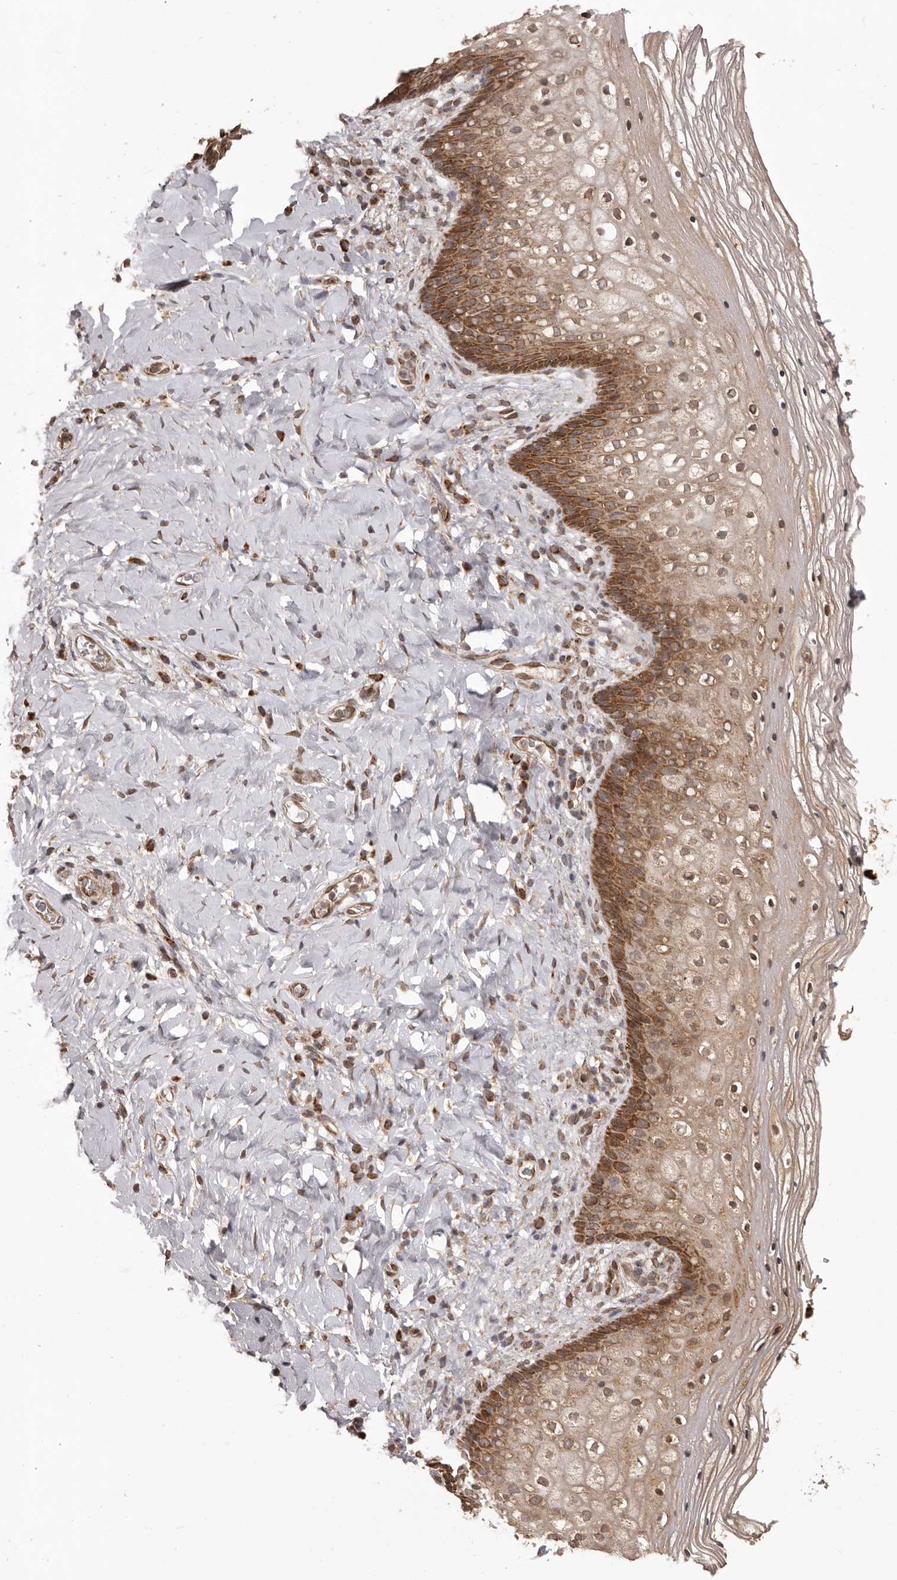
{"staining": {"intensity": "strong", "quantity": ">75%", "location": "cytoplasmic/membranous"}, "tissue": "vagina", "cell_type": "Squamous epithelial cells", "image_type": "normal", "snomed": [{"axis": "morphology", "description": "Normal tissue, NOS"}, {"axis": "topography", "description": "Vagina"}], "caption": "Protein expression by IHC exhibits strong cytoplasmic/membranous expression in approximately >75% of squamous epithelial cells in unremarkable vagina.", "gene": "CHRM2", "patient": {"sex": "female", "age": 60}}